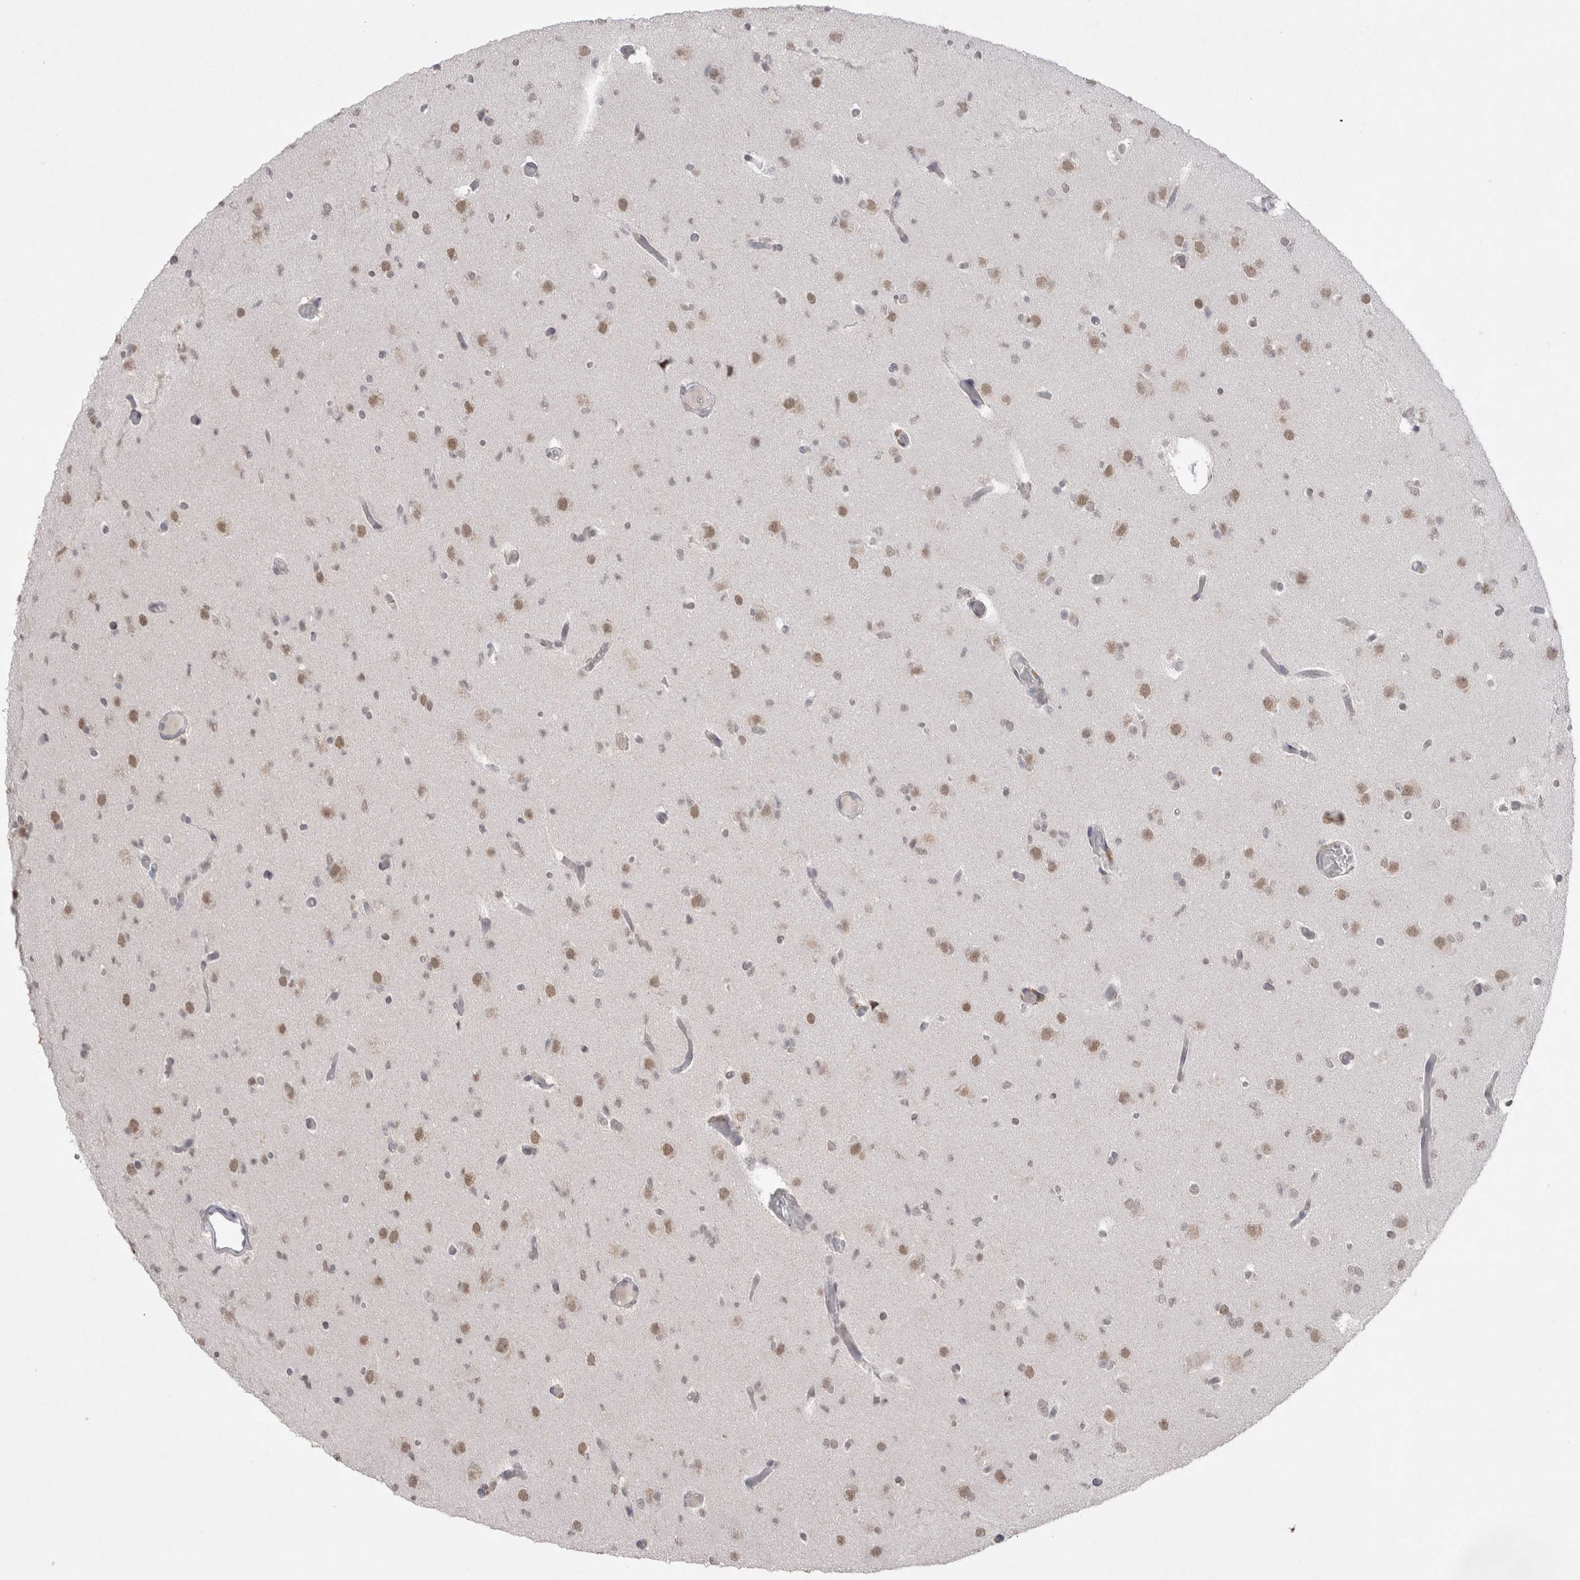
{"staining": {"intensity": "moderate", "quantity": ">75%", "location": "nuclear"}, "tissue": "glioma", "cell_type": "Tumor cells", "image_type": "cancer", "snomed": [{"axis": "morphology", "description": "Glioma, malignant, Low grade"}, {"axis": "topography", "description": "Brain"}], "caption": "Immunohistochemistry micrograph of malignant glioma (low-grade) stained for a protein (brown), which demonstrates medium levels of moderate nuclear expression in about >75% of tumor cells.", "gene": "DDX4", "patient": {"sex": "female", "age": 22}}